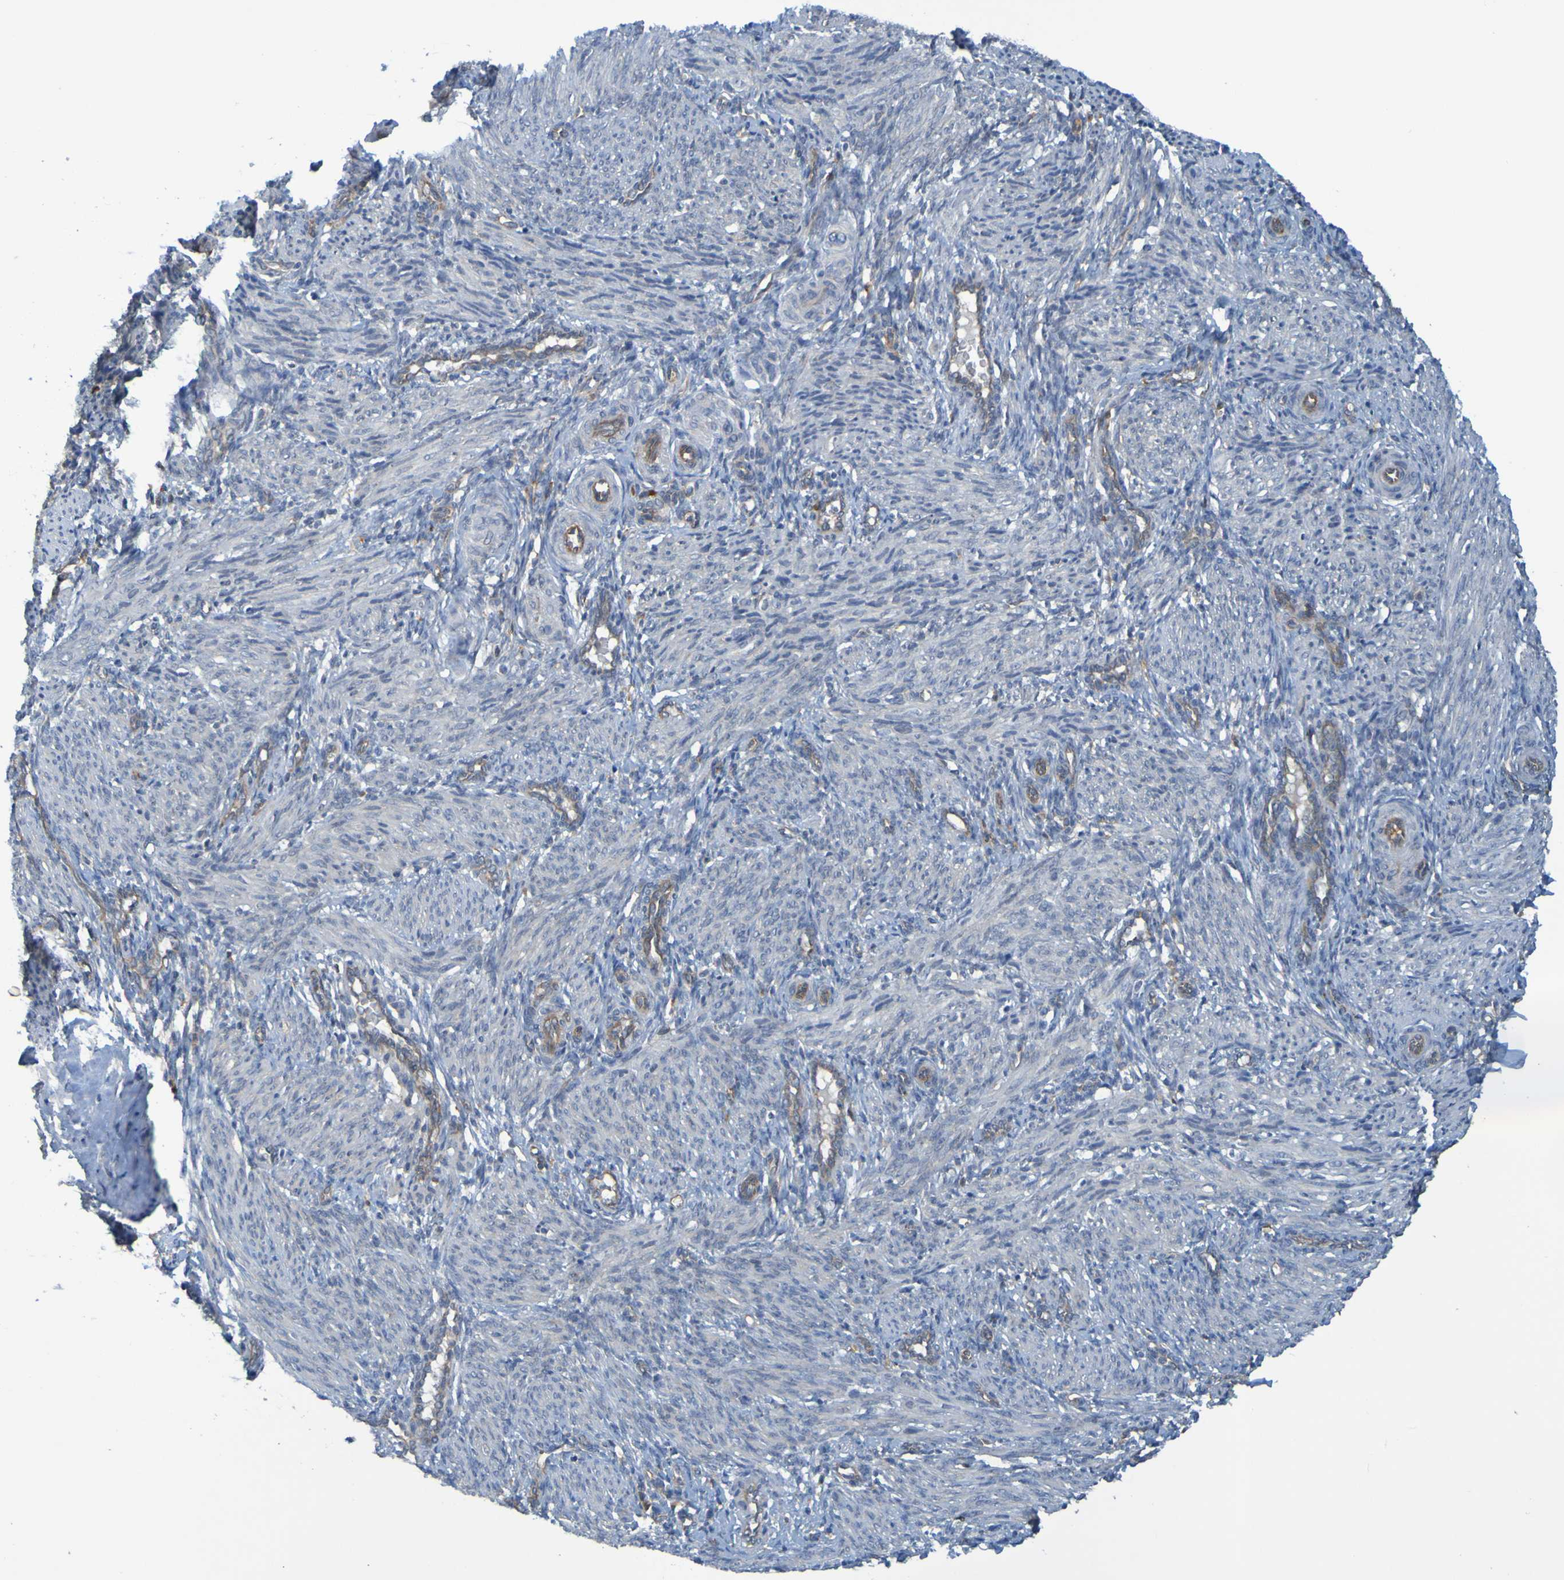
{"staining": {"intensity": "negative", "quantity": "none", "location": "none"}, "tissue": "smooth muscle", "cell_type": "Smooth muscle cells", "image_type": "normal", "snomed": [{"axis": "morphology", "description": "Normal tissue, NOS"}, {"axis": "topography", "description": "Endometrium"}], "caption": "A histopathology image of smooth muscle stained for a protein exhibits no brown staining in smooth muscle cells. The staining is performed using DAB (3,3'-diaminobenzidine) brown chromogen with nuclei counter-stained in using hematoxylin.", "gene": "DNAJC4", "patient": {"sex": "female", "age": 33}}